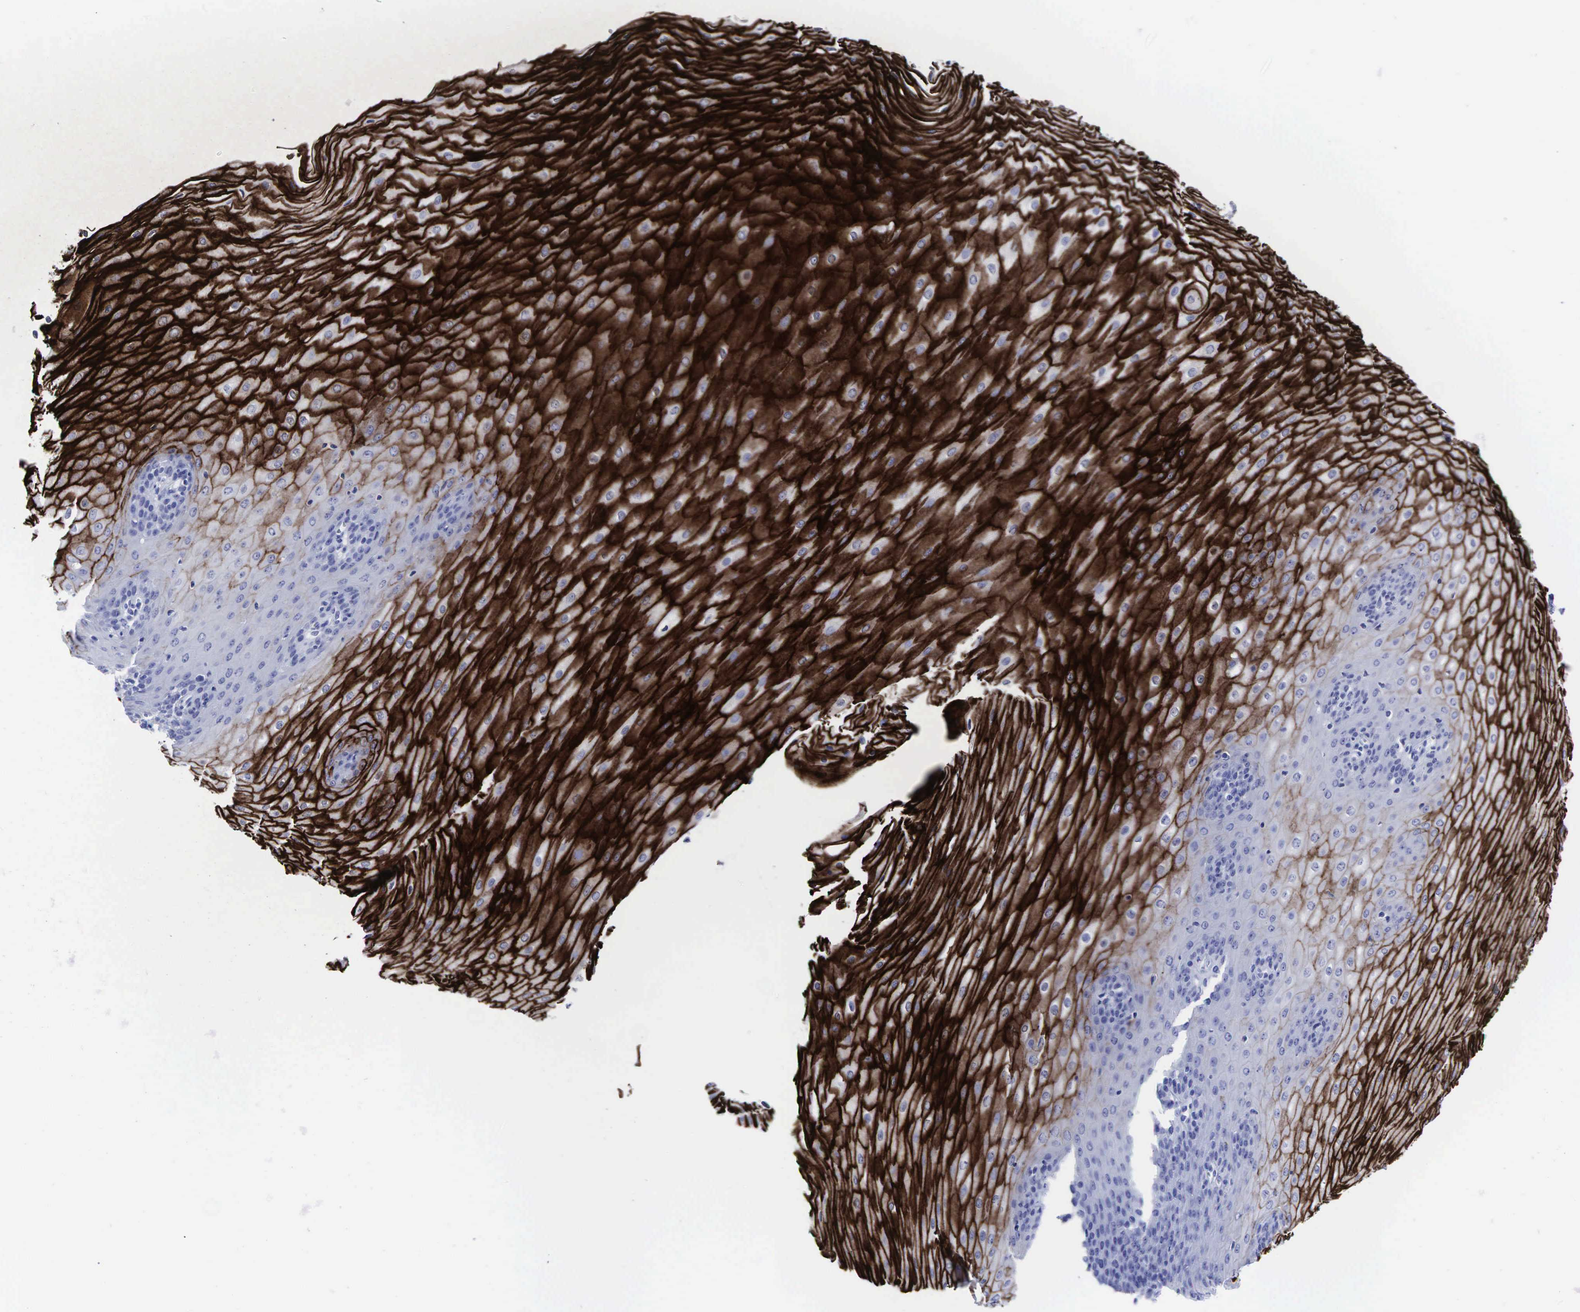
{"staining": {"intensity": "strong", "quantity": "25%-75%", "location": "cytoplasmic/membranous"}, "tissue": "esophagus", "cell_type": "Squamous epithelial cells", "image_type": "normal", "snomed": [{"axis": "morphology", "description": "Normal tissue, NOS"}, {"axis": "topography", "description": "Esophagus"}], "caption": "Benign esophagus demonstrates strong cytoplasmic/membranous positivity in approximately 25%-75% of squamous epithelial cells The staining is performed using DAB brown chromogen to label protein expression. The nuclei are counter-stained blue using hematoxylin..", "gene": "CEACAM5", "patient": {"sex": "male", "age": 65}}